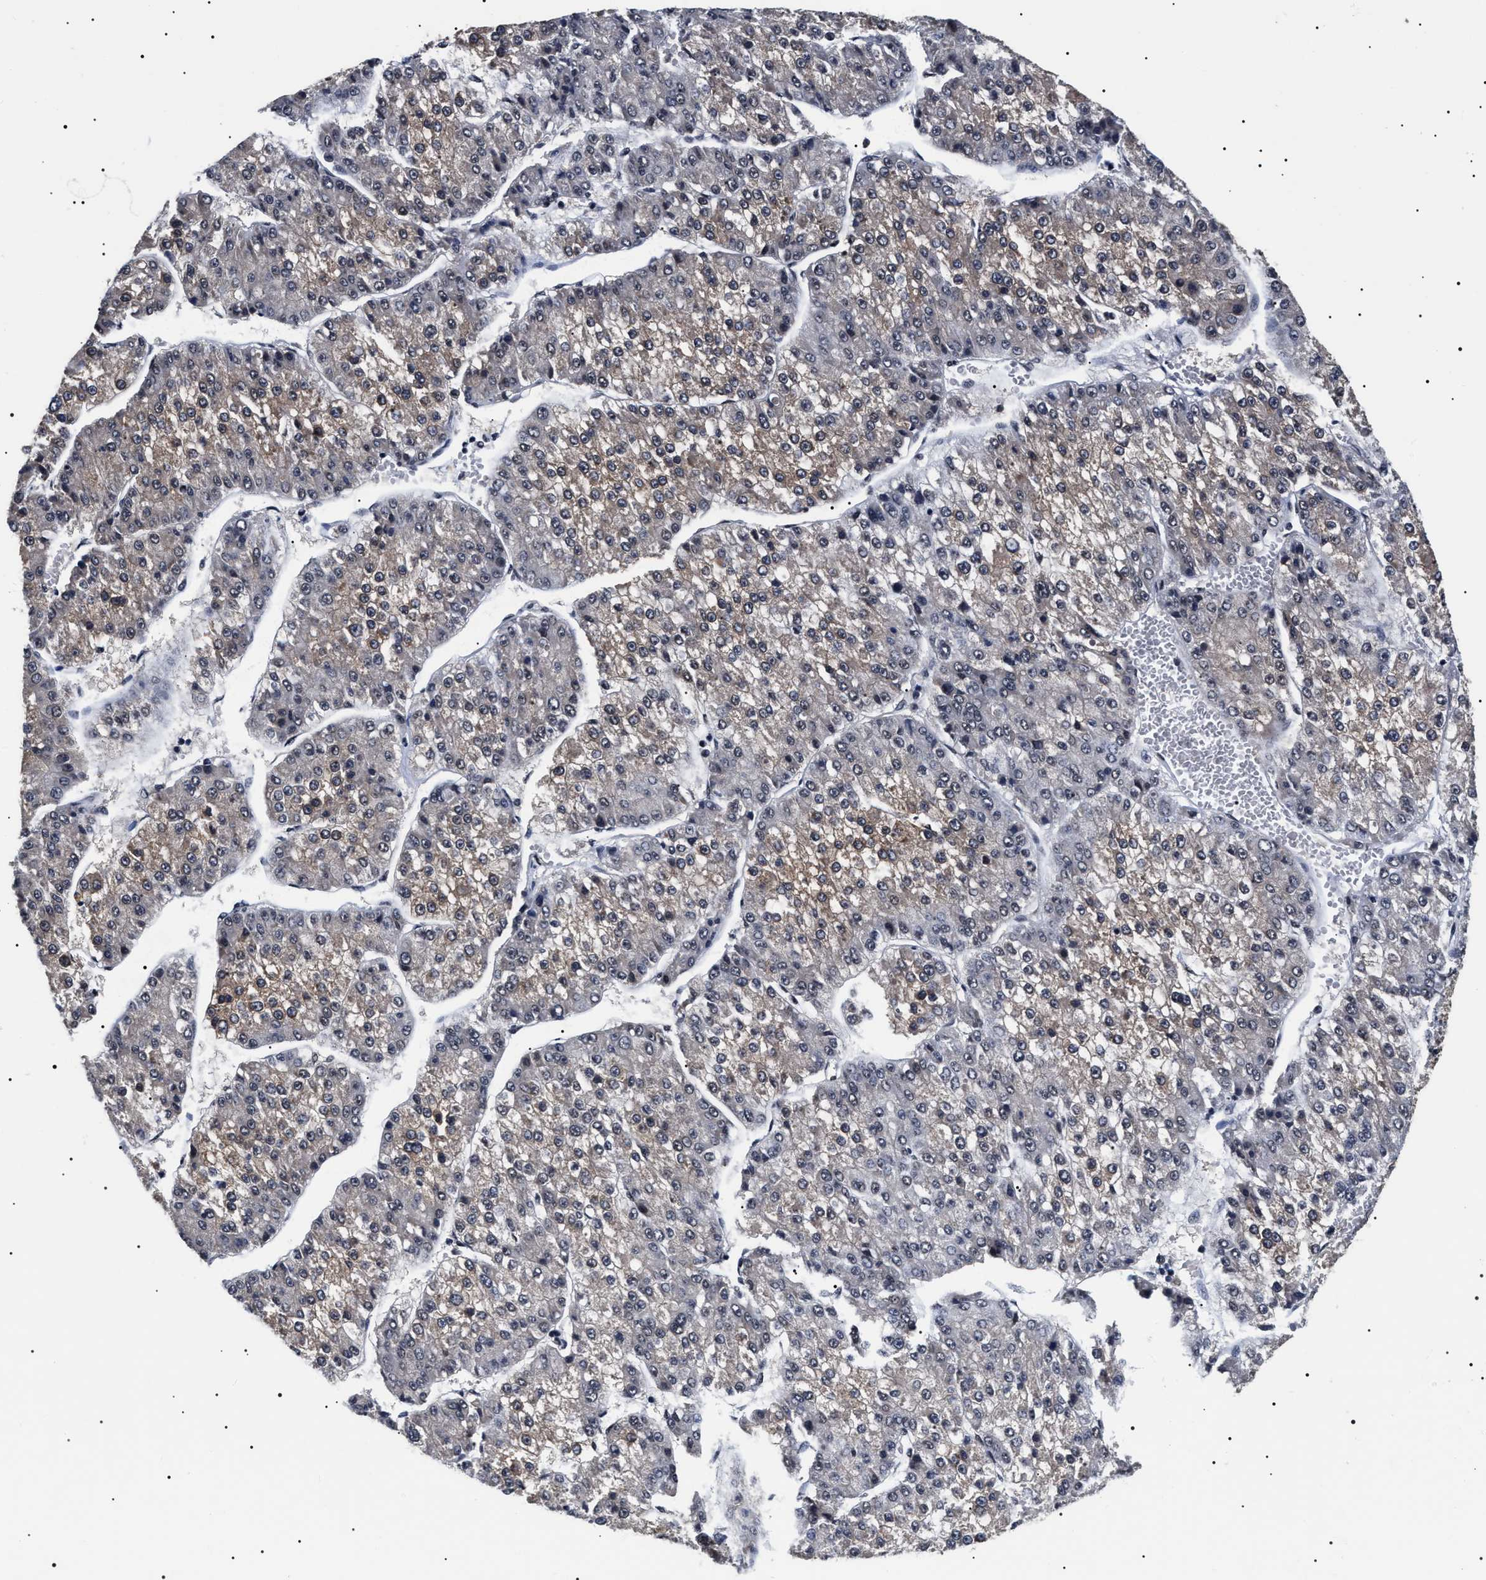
{"staining": {"intensity": "weak", "quantity": ">75%", "location": "cytoplasmic/membranous"}, "tissue": "liver cancer", "cell_type": "Tumor cells", "image_type": "cancer", "snomed": [{"axis": "morphology", "description": "Carcinoma, Hepatocellular, NOS"}, {"axis": "topography", "description": "Liver"}], "caption": "This photomicrograph demonstrates liver cancer stained with IHC to label a protein in brown. The cytoplasmic/membranous of tumor cells show weak positivity for the protein. Nuclei are counter-stained blue.", "gene": "CAAP1", "patient": {"sex": "female", "age": 73}}